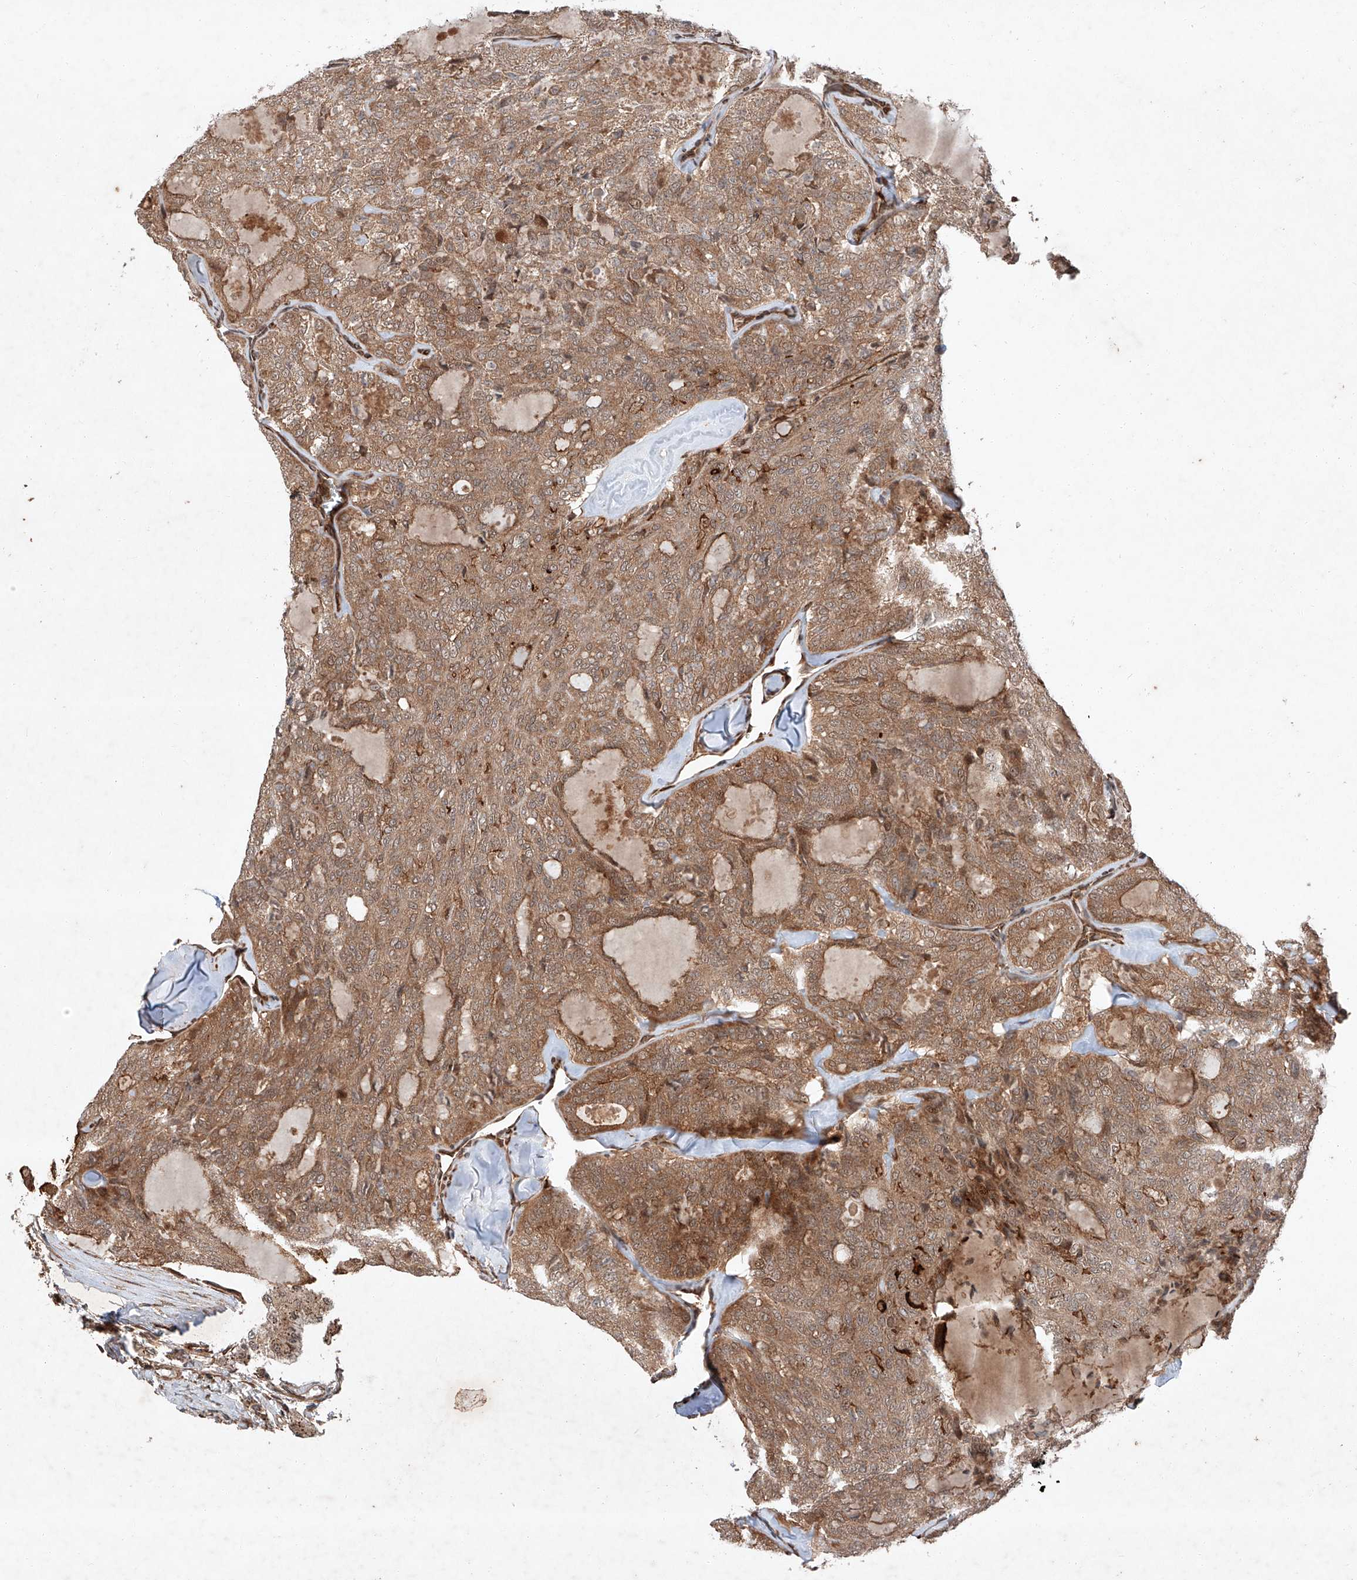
{"staining": {"intensity": "moderate", "quantity": ">75%", "location": "cytoplasmic/membranous"}, "tissue": "thyroid cancer", "cell_type": "Tumor cells", "image_type": "cancer", "snomed": [{"axis": "morphology", "description": "Follicular adenoma carcinoma, NOS"}, {"axis": "topography", "description": "Thyroid gland"}], "caption": "Thyroid cancer (follicular adenoma carcinoma) stained with a brown dye displays moderate cytoplasmic/membranous positive expression in about >75% of tumor cells.", "gene": "ZFP28", "patient": {"sex": "male", "age": 75}}